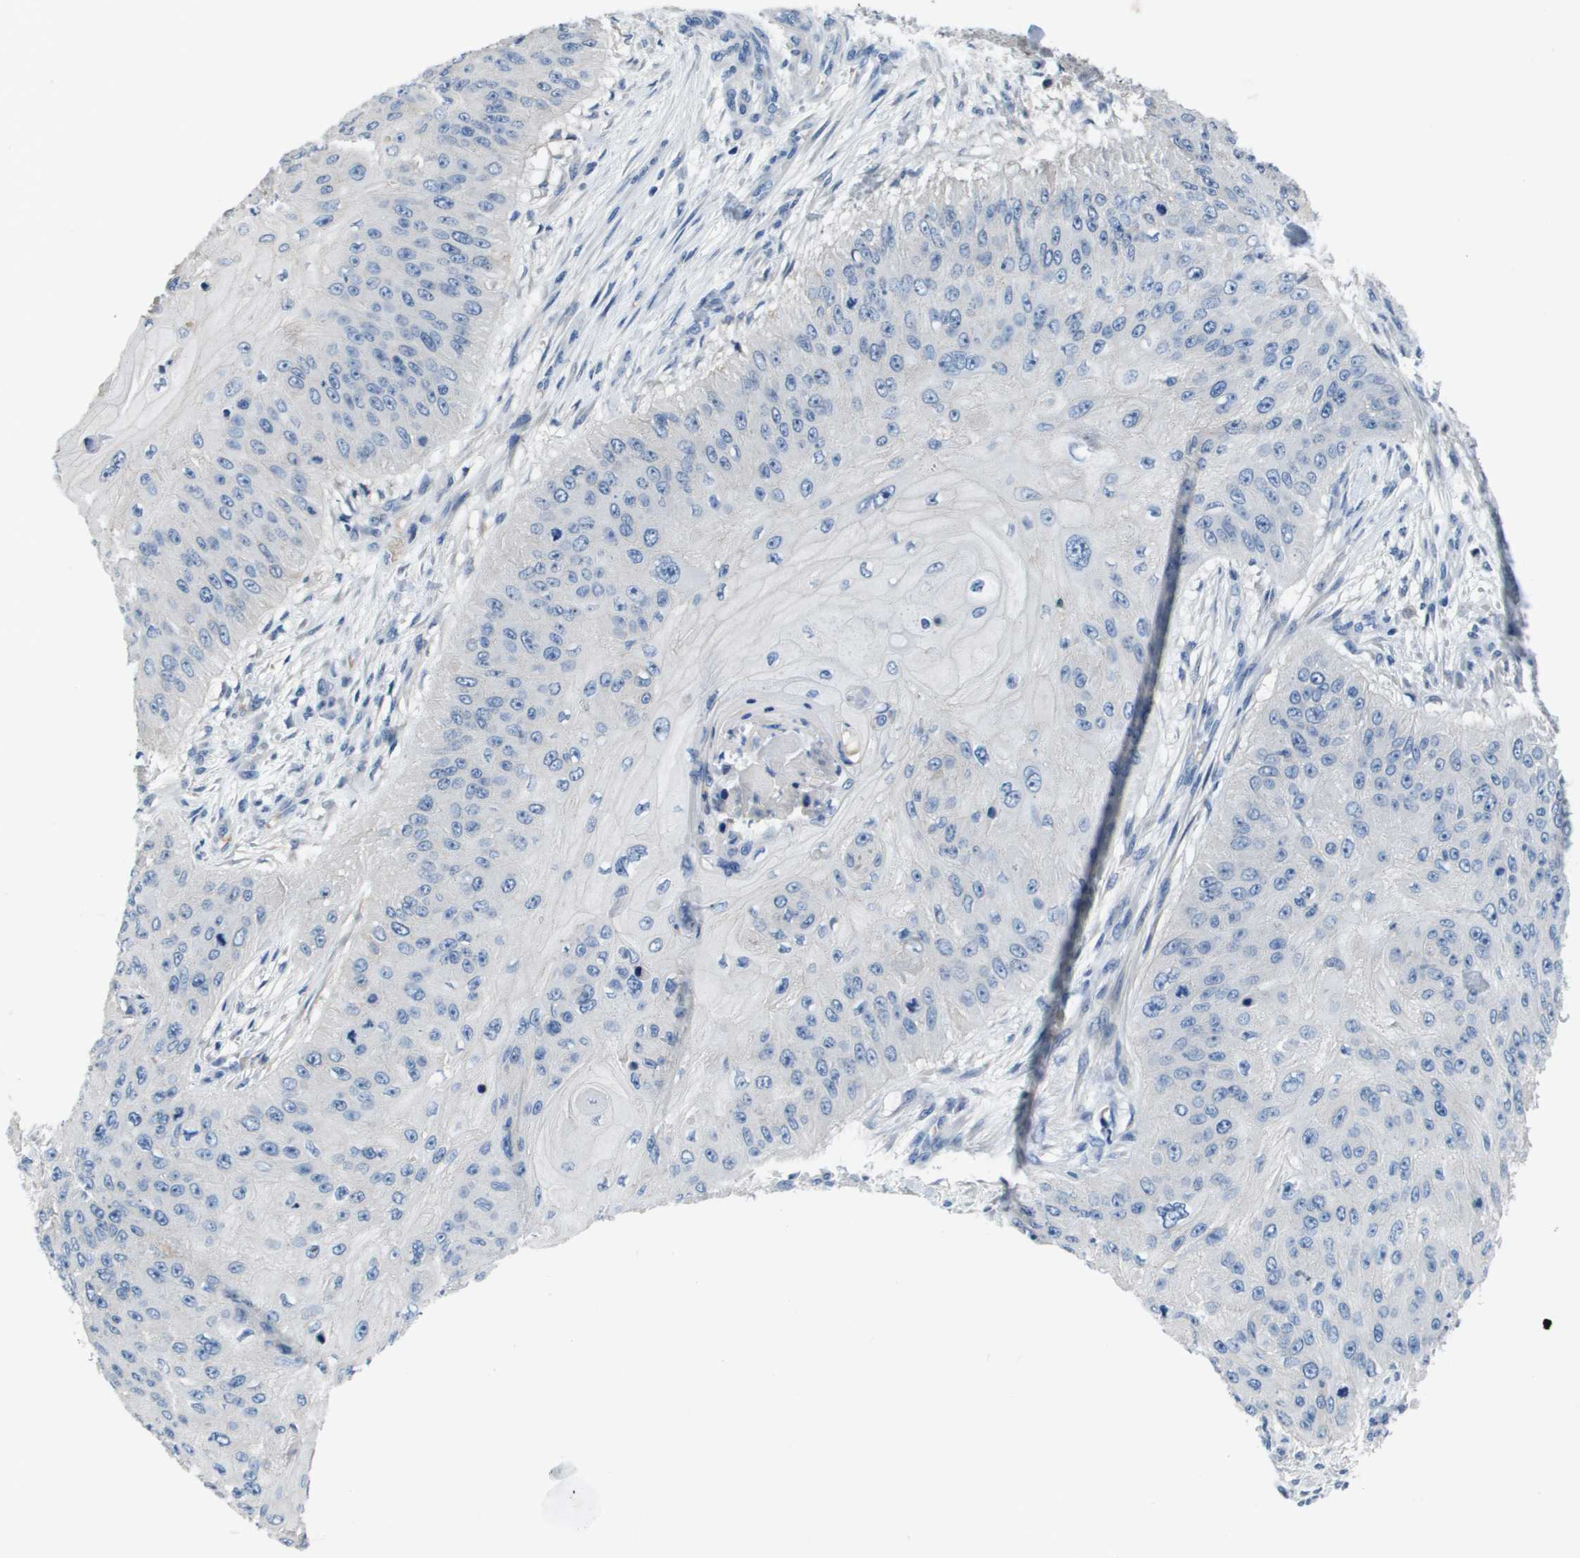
{"staining": {"intensity": "negative", "quantity": "none", "location": "none"}, "tissue": "skin cancer", "cell_type": "Tumor cells", "image_type": "cancer", "snomed": [{"axis": "morphology", "description": "Squamous cell carcinoma, NOS"}, {"axis": "topography", "description": "Skin"}], "caption": "High magnification brightfield microscopy of skin cancer (squamous cell carcinoma) stained with DAB (brown) and counterstained with hematoxylin (blue): tumor cells show no significant staining.", "gene": "NCS1", "patient": {"sex": "female", "age": 80}}